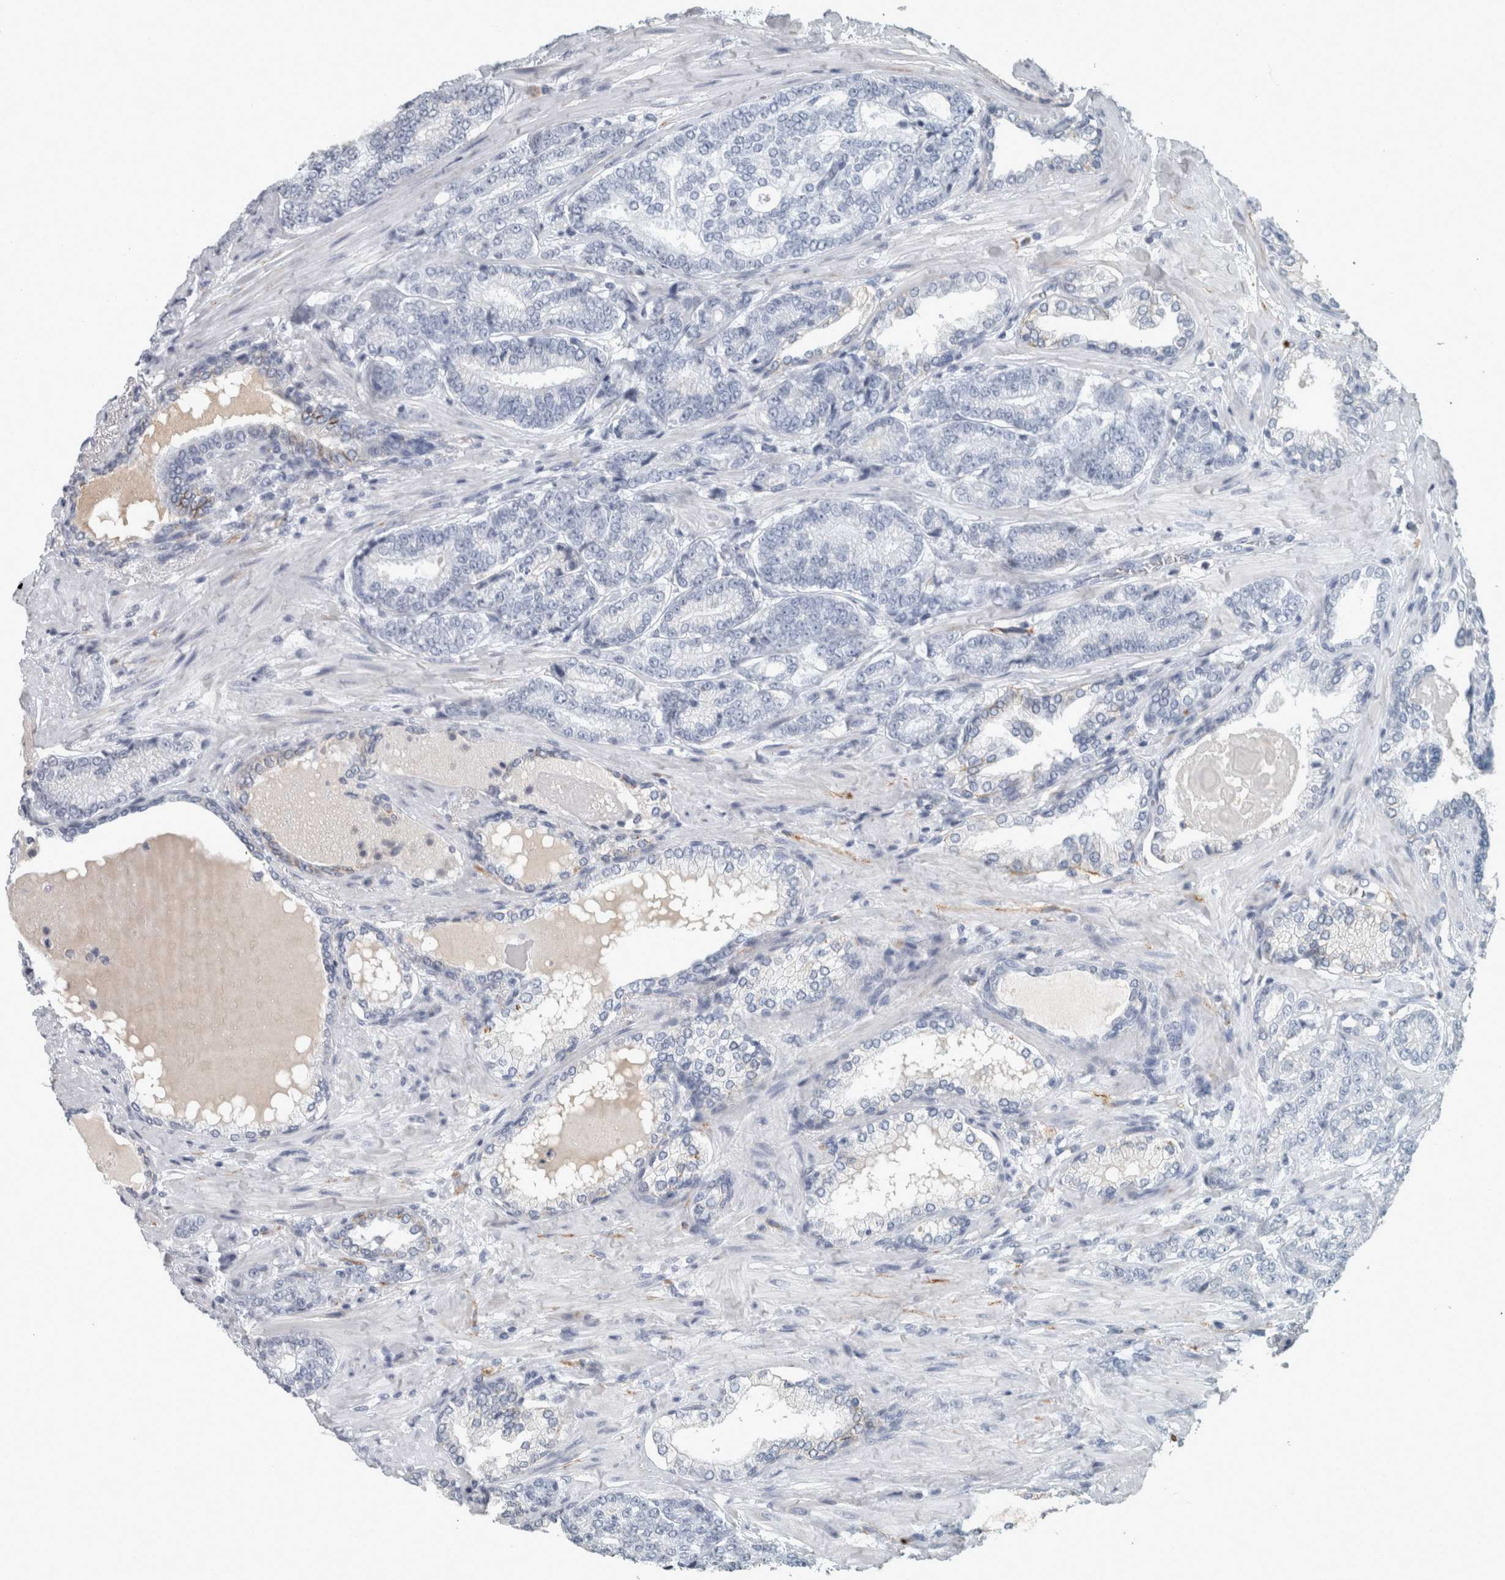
{"staining": {"intensity": "negative", "quantity": "none", "location": "none"}, "tissue": "prostate cancer", "cell_type": "Tumor cells", "image_type": "cancer", "snomed": [{"axis": "morphology", "description": "Adenocarcinoma, High grade"}, {"axis": "topography", "description": "Prostate"}], "caption": "This photomicrograph is of prostate cancer stained with immunohistochemistry to label a protein in brown with the nuclei are counter-stained blue. There is no expression in tumor cells.", "gene": "CHL1", "patient": {"sex": "male", "age": 61}}